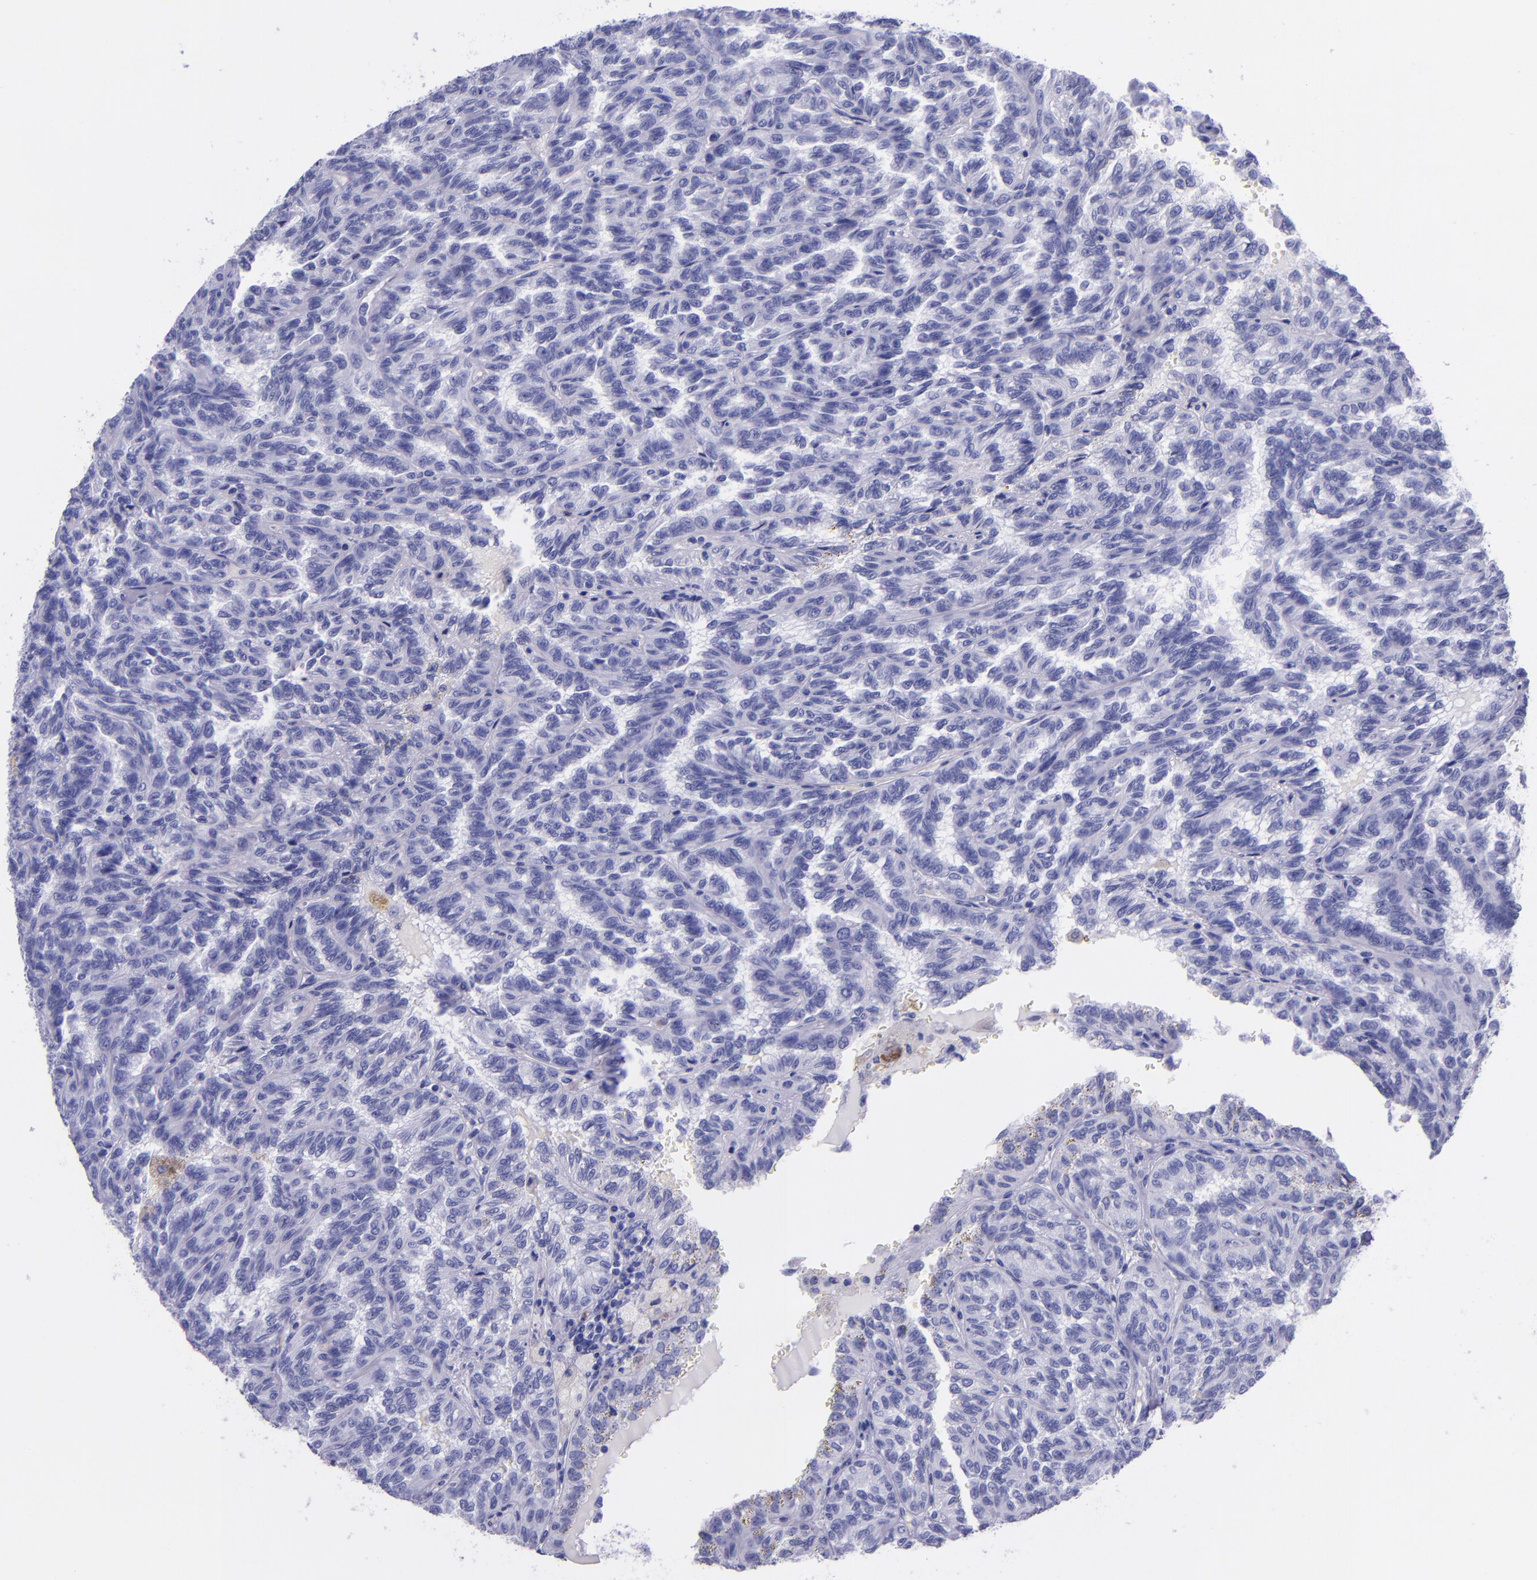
{"staining": {"intensity": "negative", "quantity": "none", "location": "none"}, "tissue": "renal cancer", "cell_type": "Tumor cells", "image_type": "cancer", "snomed": [{"axis": "morphology", "description": "Inflammation, NOS"}, {"axis": "morphology", "description": "Adenocarcinoma, NOS"}, {"axis": "topography", "description": "Kidney"}], "caption": "High magnification brightfield microscopy of renal cancer (adenocarcinoma) stained with DAB (brown) and counterstained with hematoxylin (blue): tumor cells show no significant expression.", "gene": "MBP", "patient": {"sex": "male", "age": 68}}